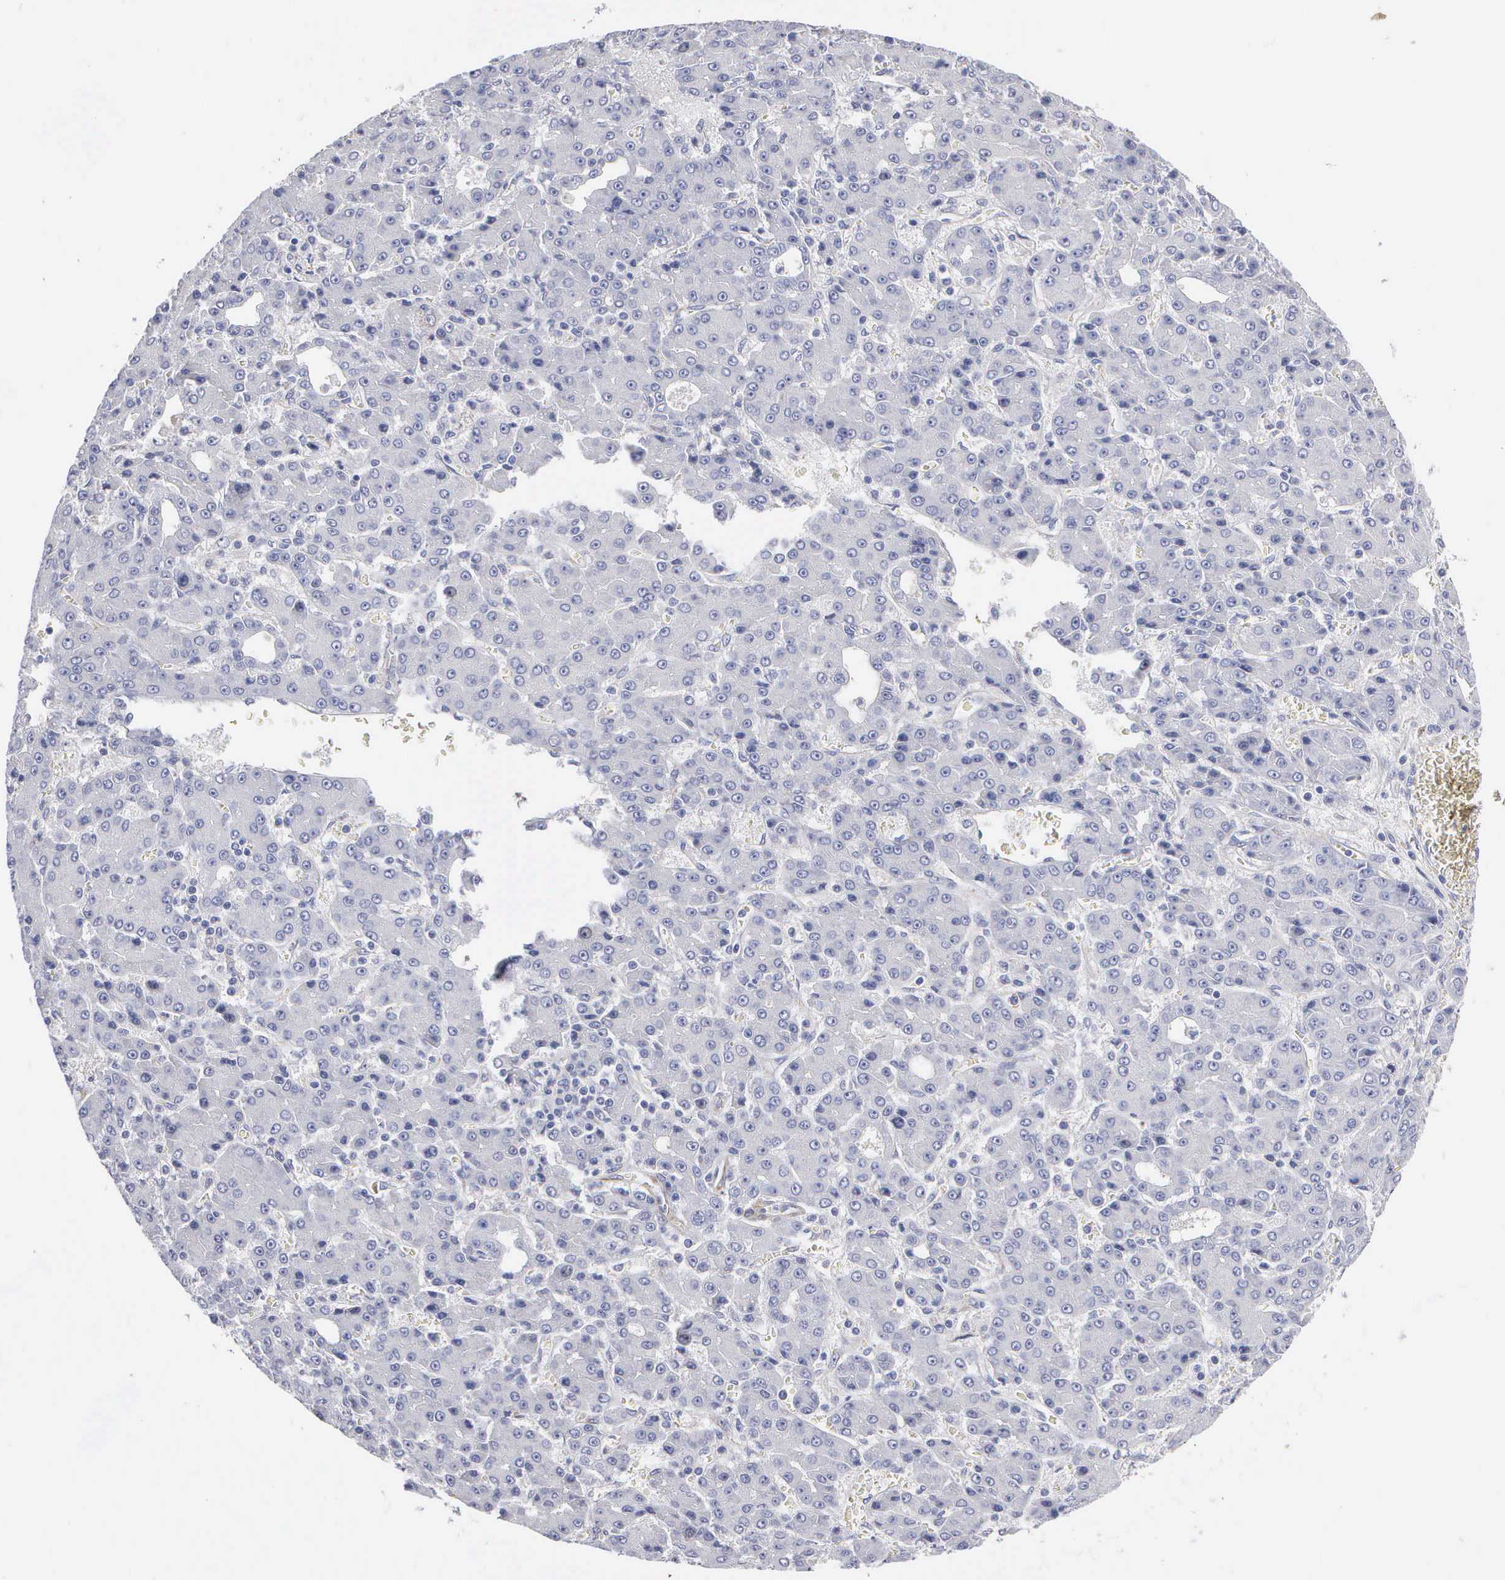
{"staining": {"intensity": "negative", "quantity": "none", "location": "none"}, "tissue": "liver cancer", "cell_type": "Tumor cells", "image_type": "cancer", "snomed": [{"axis": "morphology", "description": "Carcinoma, Hepatocellular, NOS"}, {"axis": "topography", "description": "Liver"}], "caption": "Immunohistochemistry (IHC) micrograph of neoplastic tissue: liver cancer (hepatocellular carcinoma) stained with DAB (3,3'-diaminobenzidine) reveals no significant protein staining in tumor cells. The staining is performed using DAB (3,3'-diaminobenzidine) brown chromogen with nuclei counter-stained in using hematoxylin.", "gene": "ELFN2", "patient": {"sex": "male", "age": 69}}